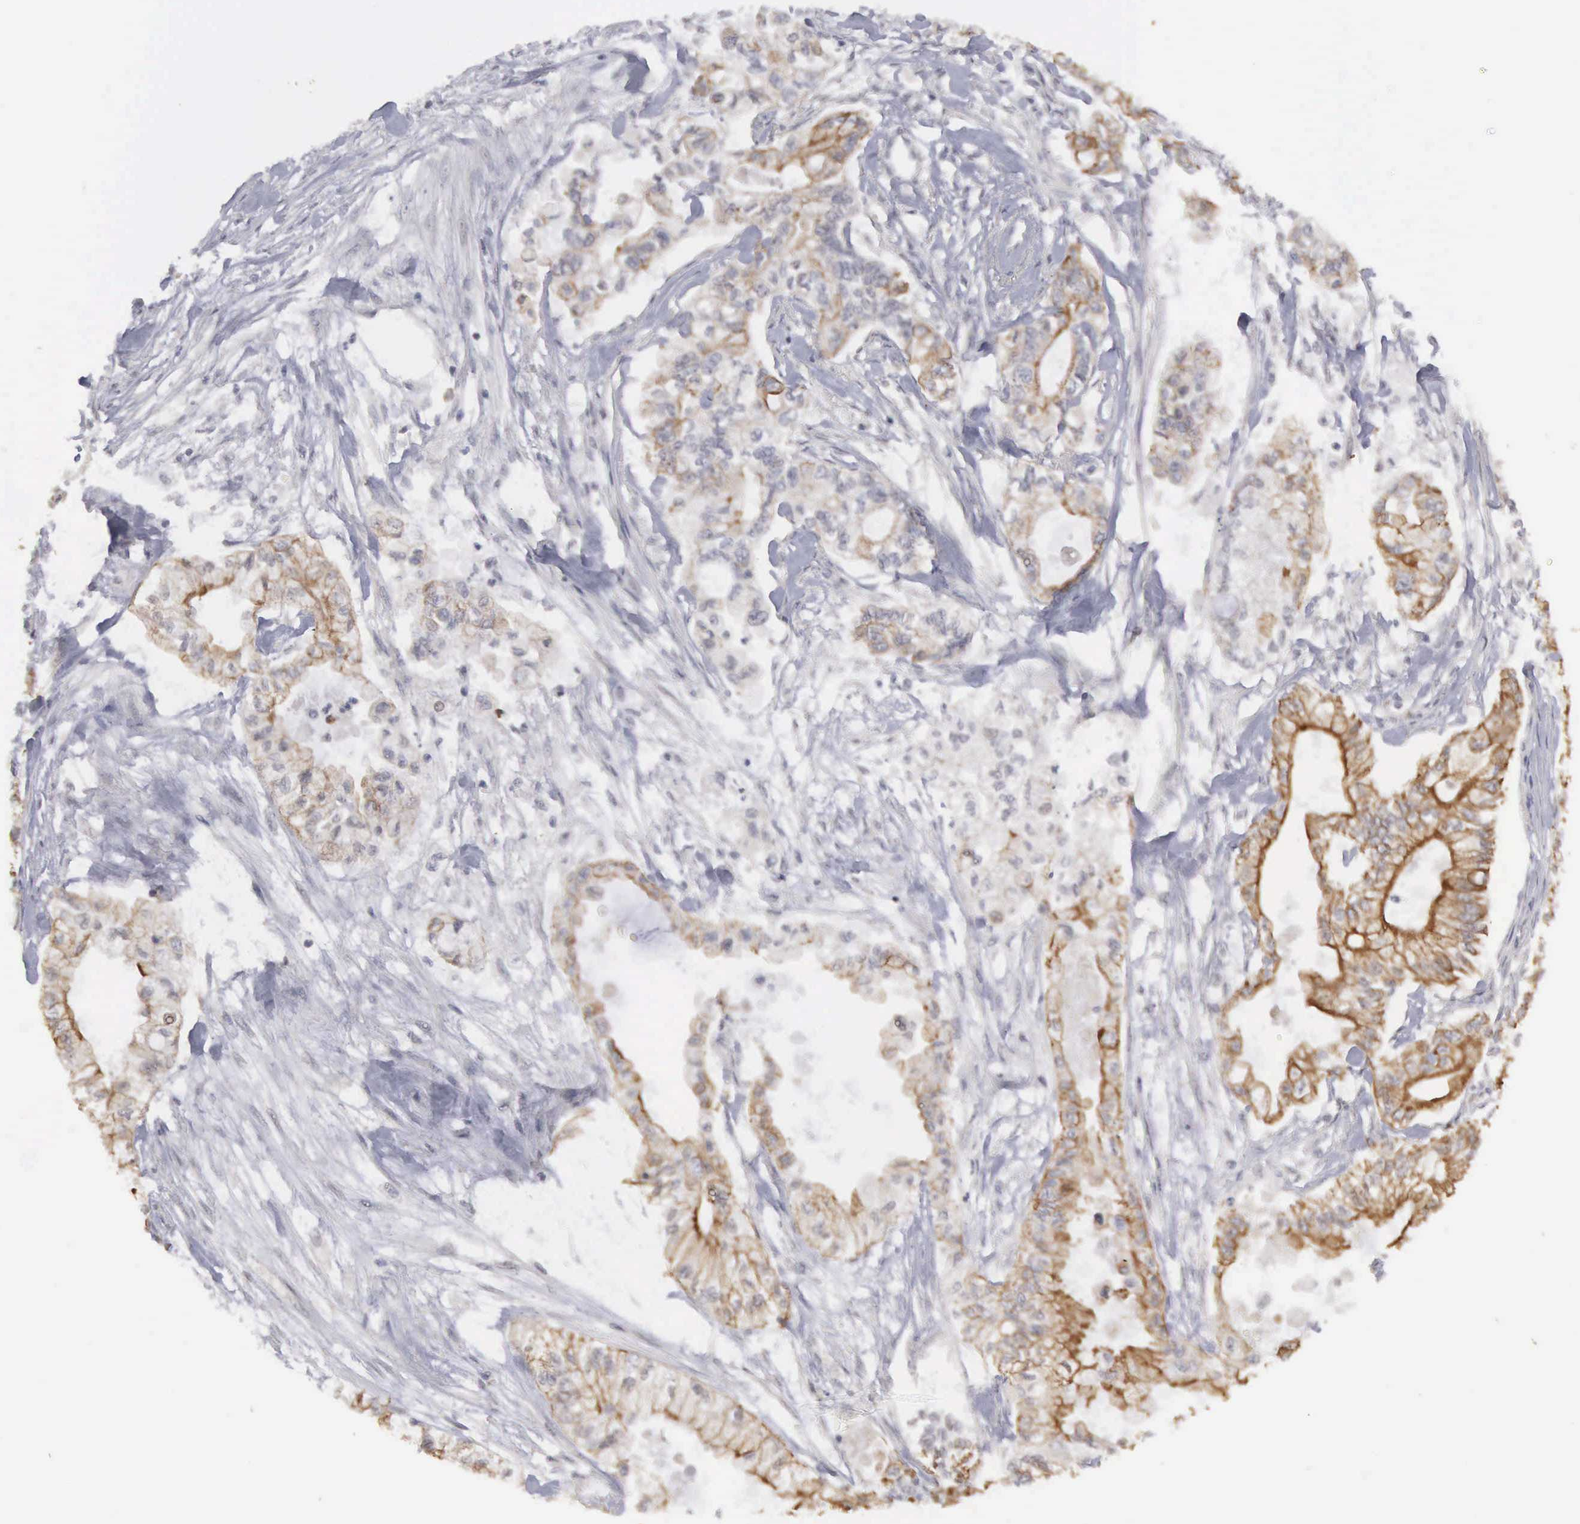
{"staining": {"intensity": "moderate", "quantity": "25%-75%", "location": "cytoplasmic/membranous"}, "tissue": "pancreatic cancer", "cell_type": "Tumor cells", "image_type": "cancer", "snomed": [{"axis": "morphology", "description": "Adenocarcinoma, NOS"}, {"axis": "topography", "description": "Pancreas"}], "caption": "IHC image of adenocarcinoma (pancreatic) stained for a protein (brown), which reveals medium levels of moderate cytoplasmic/membranous positivity in approximately 25%-75% of tumor cells.", "gene": "WDR89", "patient": {"sex": "male", "age": 79}}